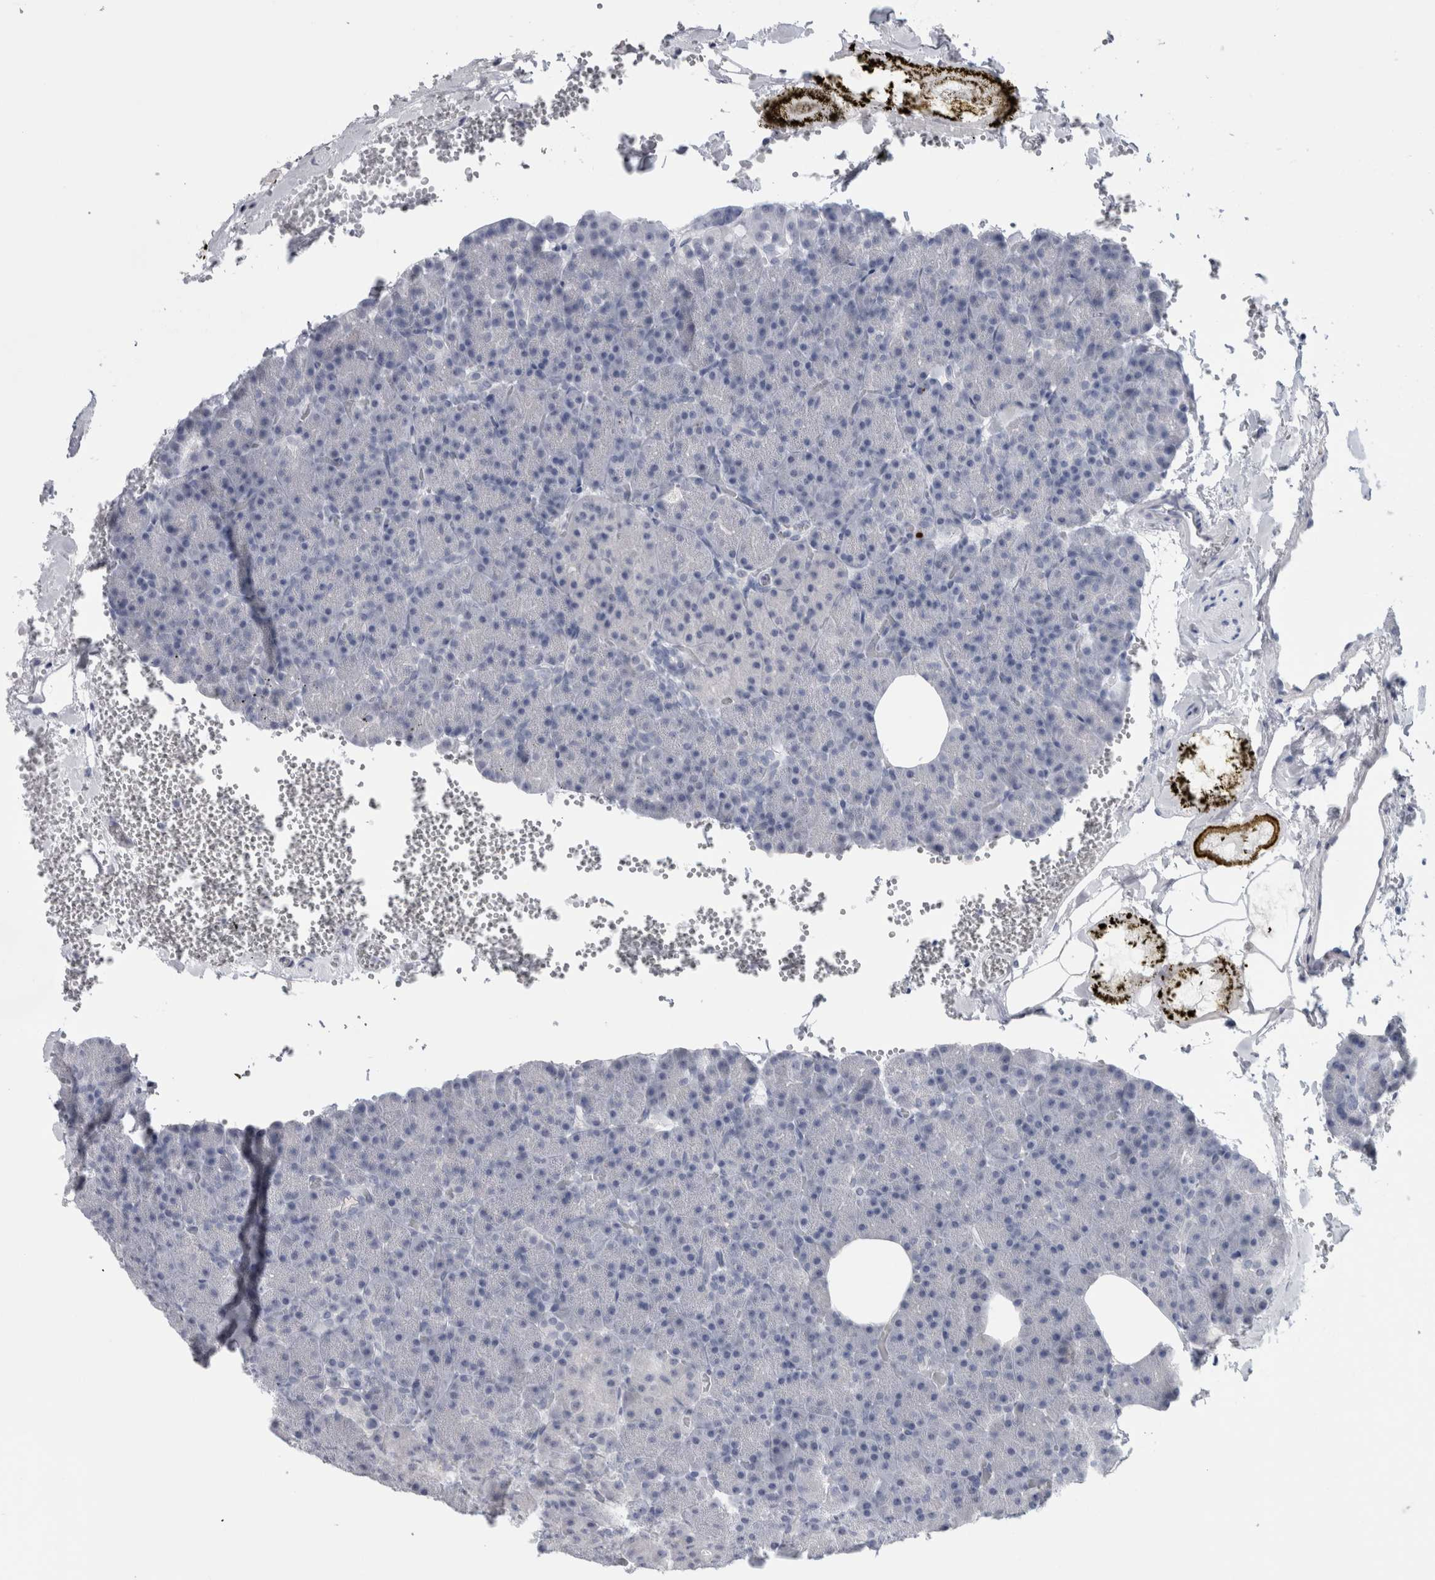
{"staining": {"intensity": "negative", "quantity": "none", "location": "none"}, "tissue": "pancreas", "cell_type": "Exocrine glandular cells", "image_type": "normal", "snomed": [{"axis": "morphology", "description": "Normal tissue, NOS"}, {"axis": "morphology", "description": "Carcinoid, malignant, NOS"}, {"axis": "topography", "description": "Pancreas"}], "caption": "DAB immunohistochemical staining of normal pancreas displays no significant positivity in exocrine glandular cells. (Brightfield microscopy of DAB (3,3'-diaminobenzidine) immunohistochemistry (IHC) at high magnification).", "gene": "ADAM2", "patient": {"sex": "female", "age": 35}}